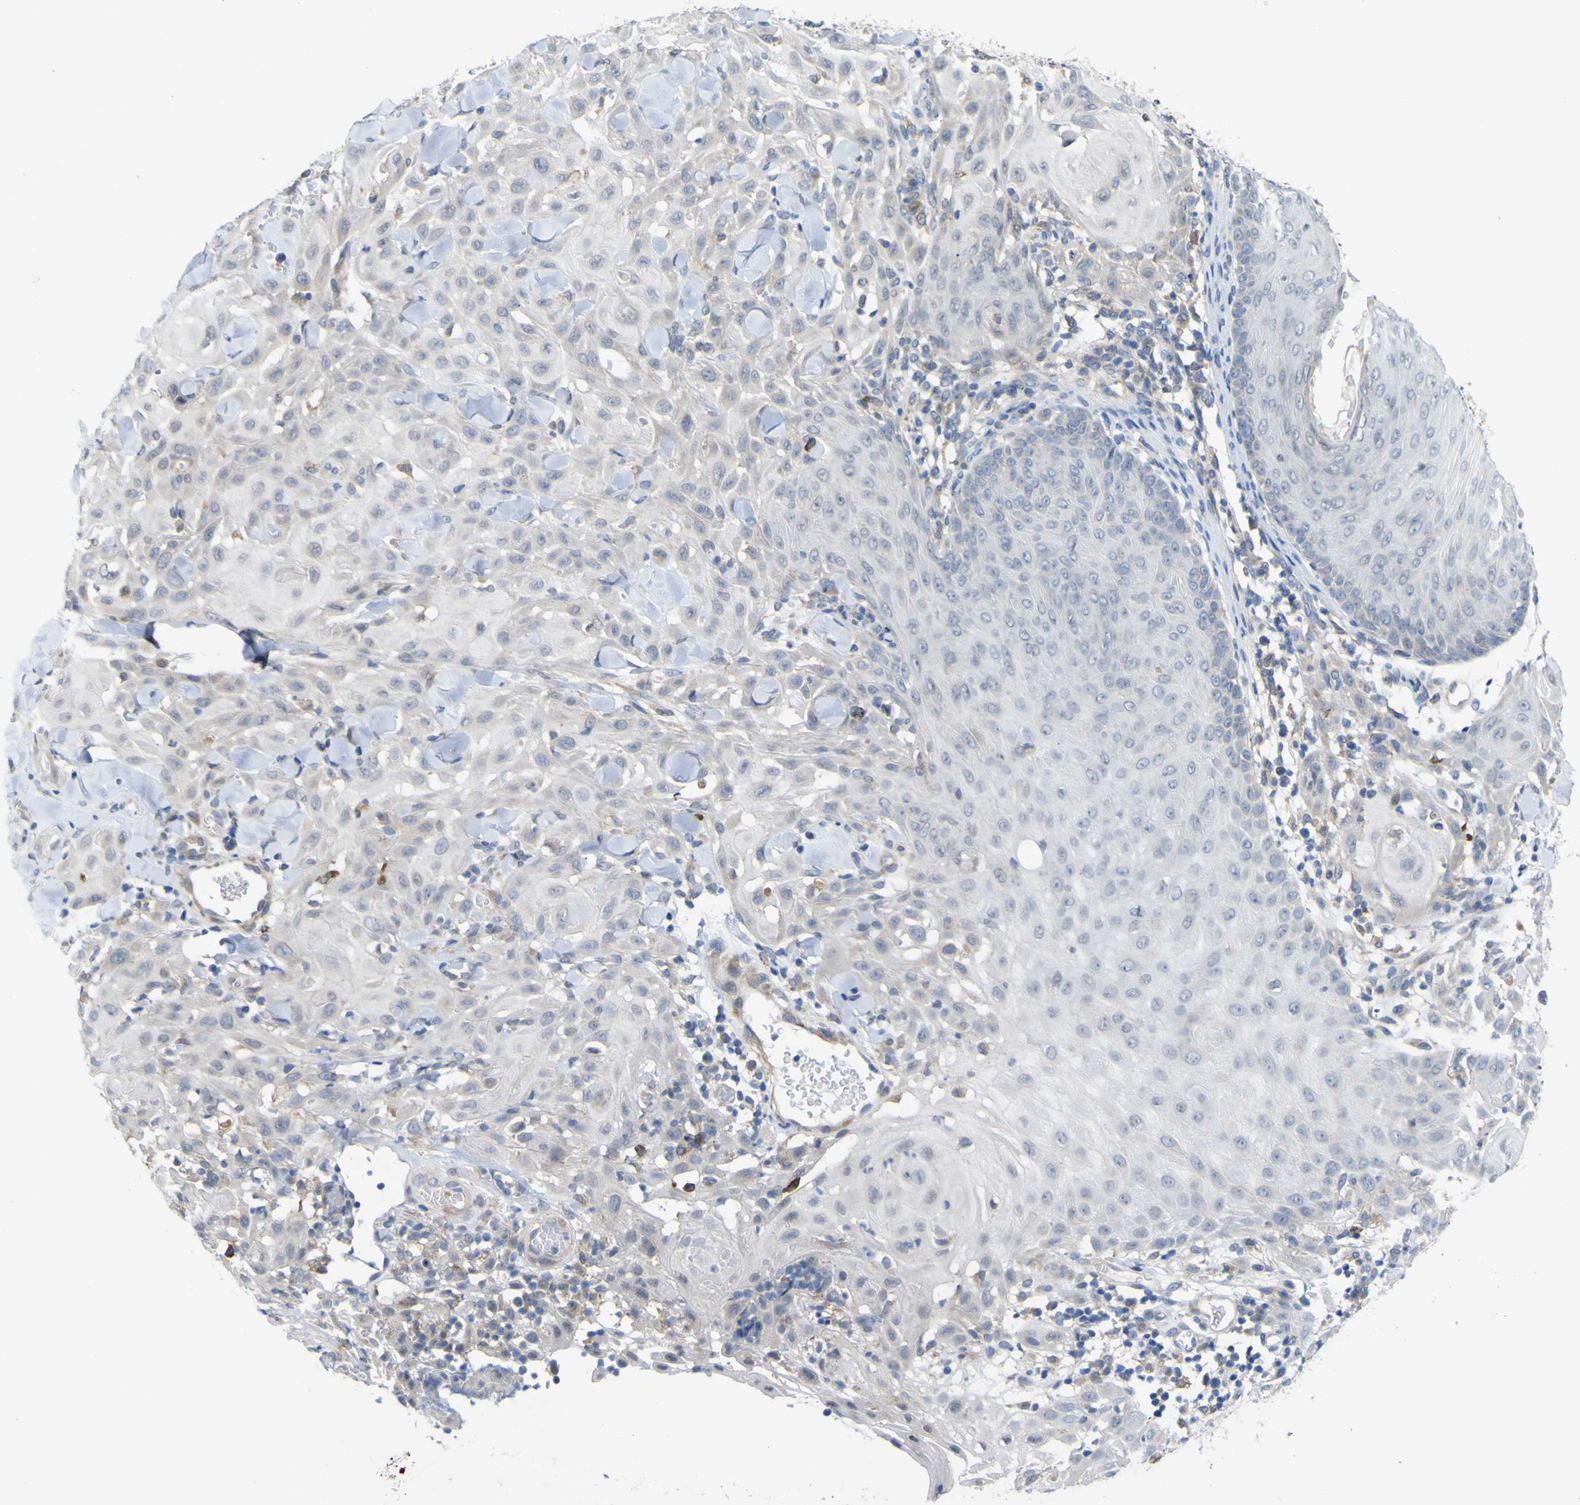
{"staining": {"intensity": "negative", "quantity": "none", "location": "none"}, "tissue": "skin cancer", "cell_type": "Tumor cells", "image_type": "cancer", "snomed": [{"axis": "morphology", "description": "Squamous cell carcinoma, NOS"}, {"axis": "topography", "description": "Skin"}], "caption": "An IHC histopathology image of skin cancer (squamous cell carcinoma) is shown. There is no staining in tumor cells of skin cancer (squamous cell carcinoma).", "gene": "TNFRSF11A", "patient": {"sex": "male", "age": 24}}